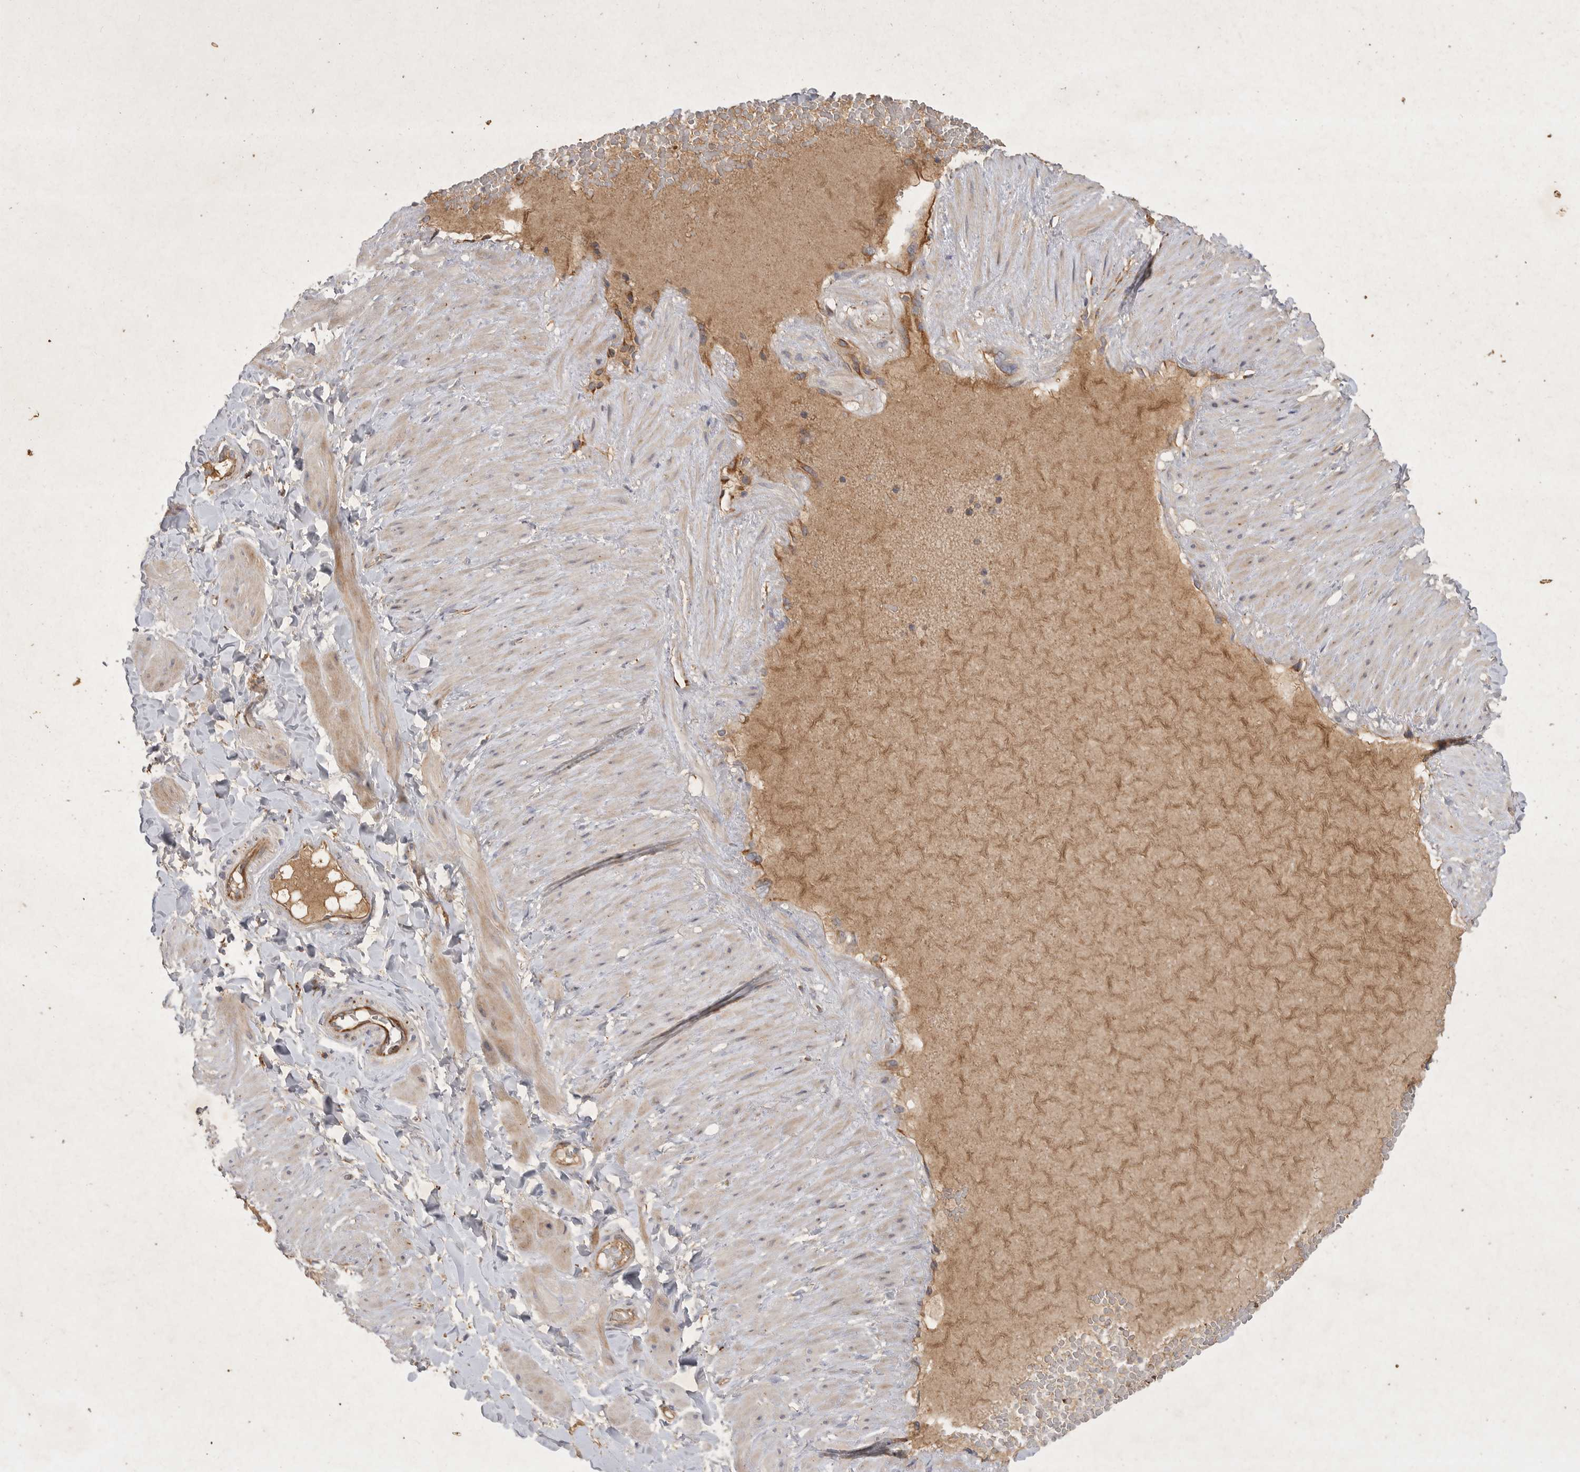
{"staining": {"intensity": "negative", "quantity": "none", "location": "none"}, "tissue": "soft tissue", "cell_type": "Fibroblasts", "image_type": "normal", "snomed": [{"axis": "morphology", "description": "Normal tissue, NOS"}, {"axis": "topography", "description": "Adipose tissue"}, {"axis": "topography", "description": "Vascular tissue"}, {"axis": "topography", "description": "Peripheral nerve tissue"}], "caption": "Immunohistochemistry of unremarkable soft tissue exhibits no positivity in fibroblasts. (Stains: DAB IHC with hematoxylin counter stain, Microscopy: brightfield microscopy at high magnification).", "gene": "MRPL41", "patient": {"sex": "male", "age": 25}}